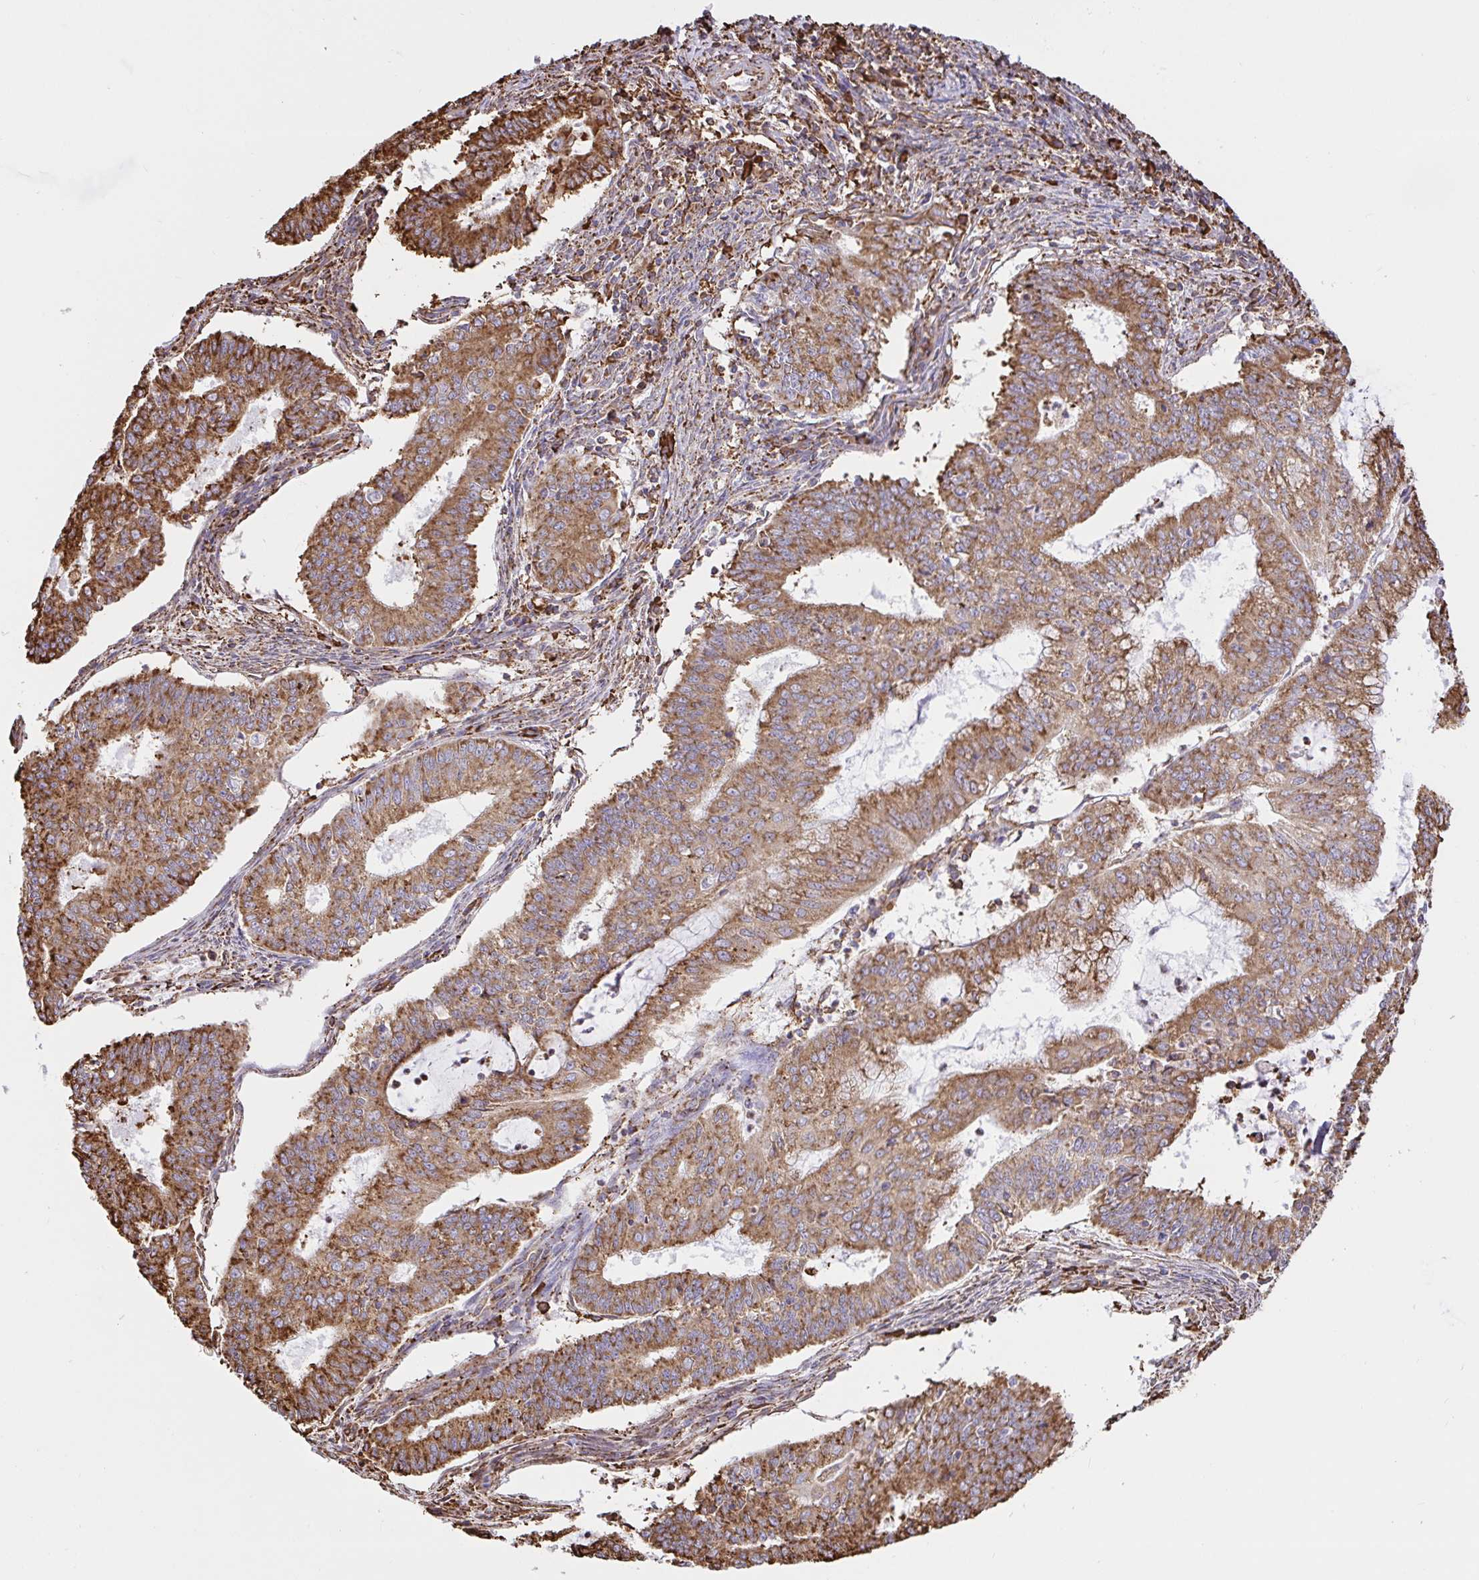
{"staining": {"intensity": "moderate", "quantity": ">75%", "location": "cytoplasmic/membranous"}, "tissue": "endometrial cancer", "cell_type": "Tumor cells", "image_type": "cancer", "snomed": [{"axis": "morphology", "description": "Adenocarcinoma, NOS"}, {"axis": "topography", "description": "Endometrium"}], "caption": "Protein staining reveals moderate cytoplasmic/membranous positivity in about >75% of tumor cells in adenocarcinoma (endometrial).", "gene": "CLGN", "patient": {"sex": "female", "age": 61}}